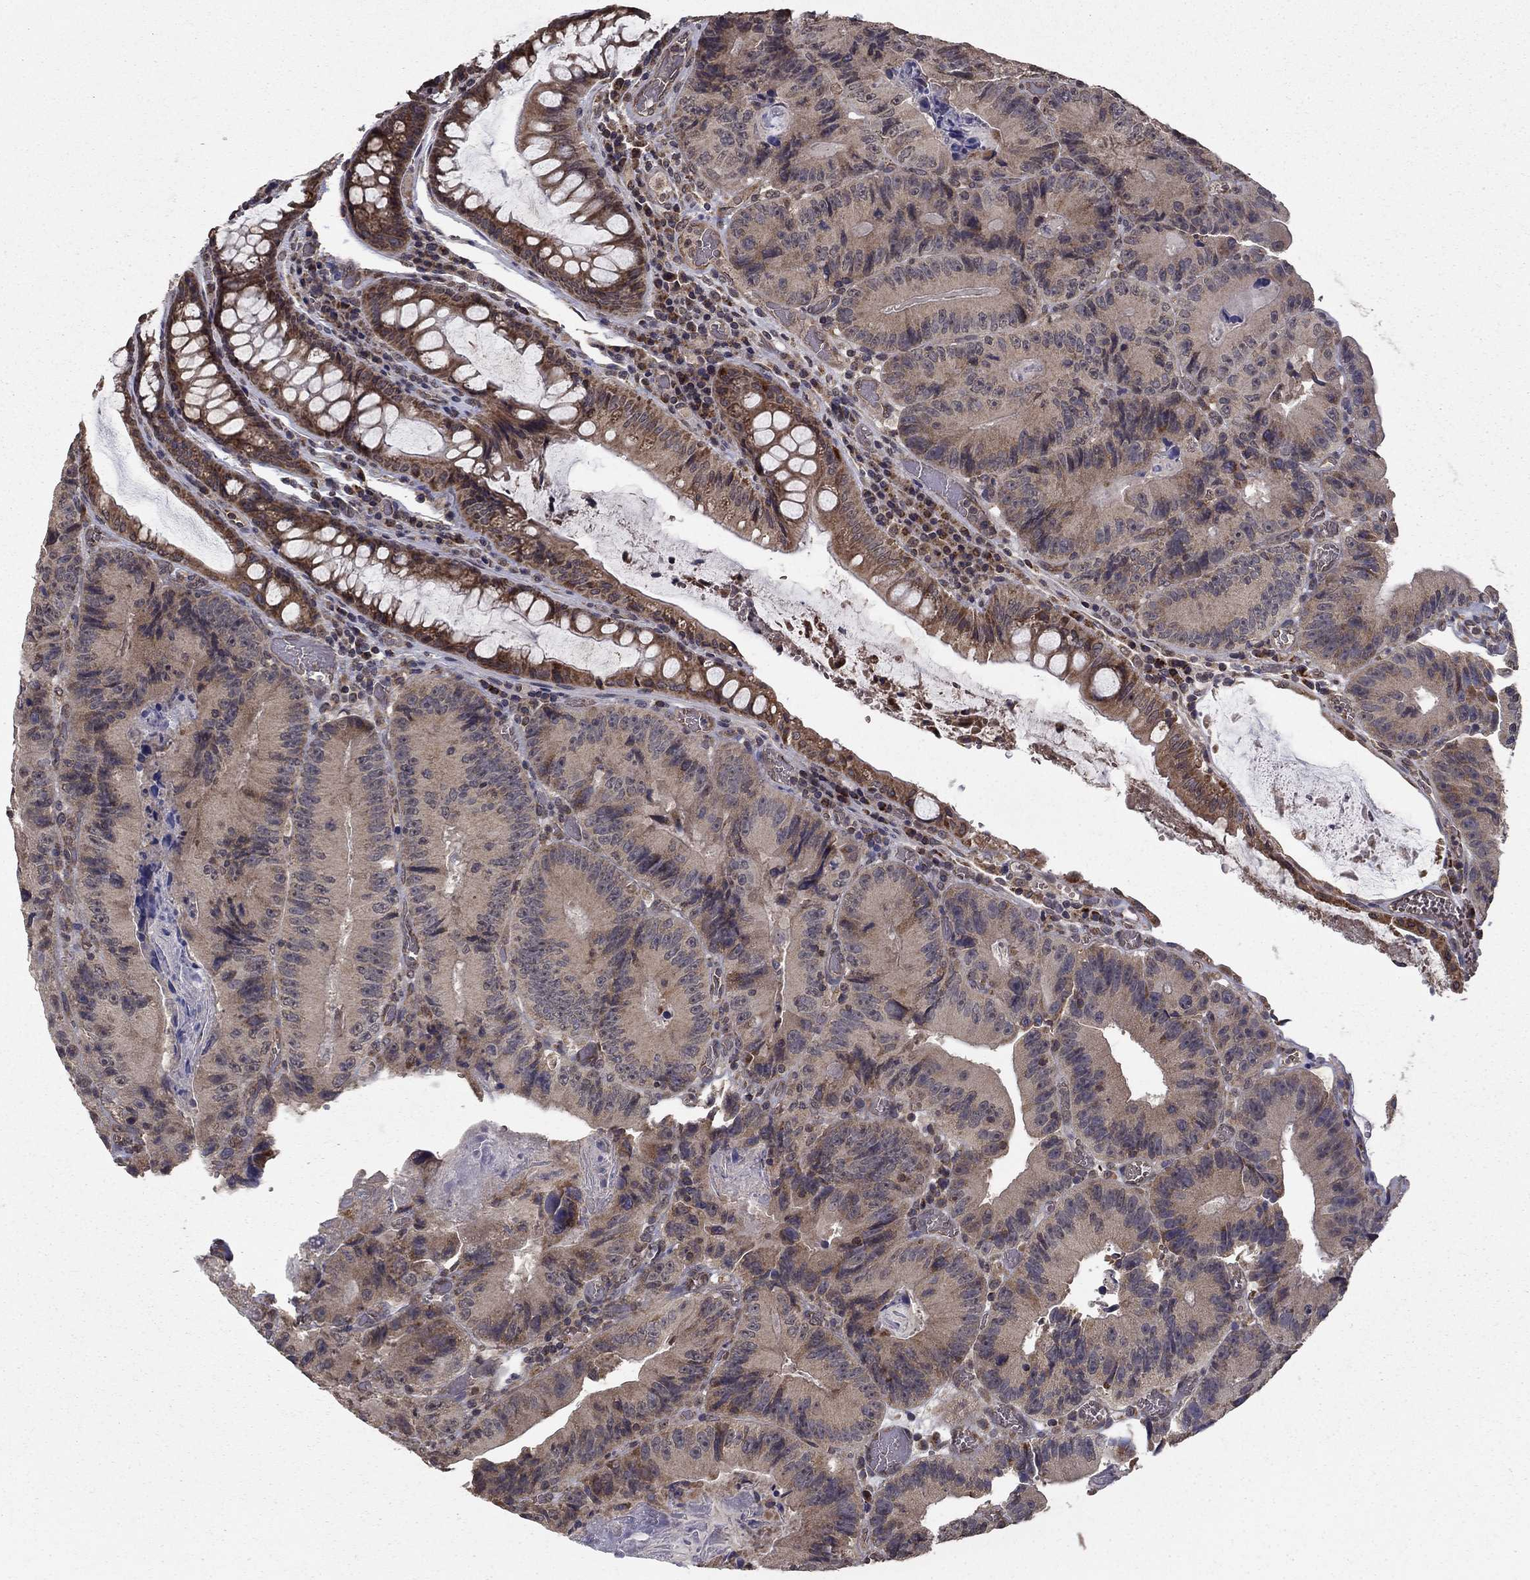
{"staining": {"intensity": "weak", "quantity": "25%-75%", "location": "cytoplasmic/membranous"}, "tissue": "colorectal cancer", "cell_type": "Tumor cells", "image_type": "cancer", "snomed": [{"axis": "morphology", "description": "Adenocarcinoma, NOS"}, {"axis": "topography", "description": "Colon"}], "caption": "Protein staining by IHC displays weak cytoplasmic/membranous positivity in approximately 25%-75% of tumor cells in colorectal adenocarcinoma.", "gene": "SLC2A13", "patient": {"sex": "female", "age": 86}}